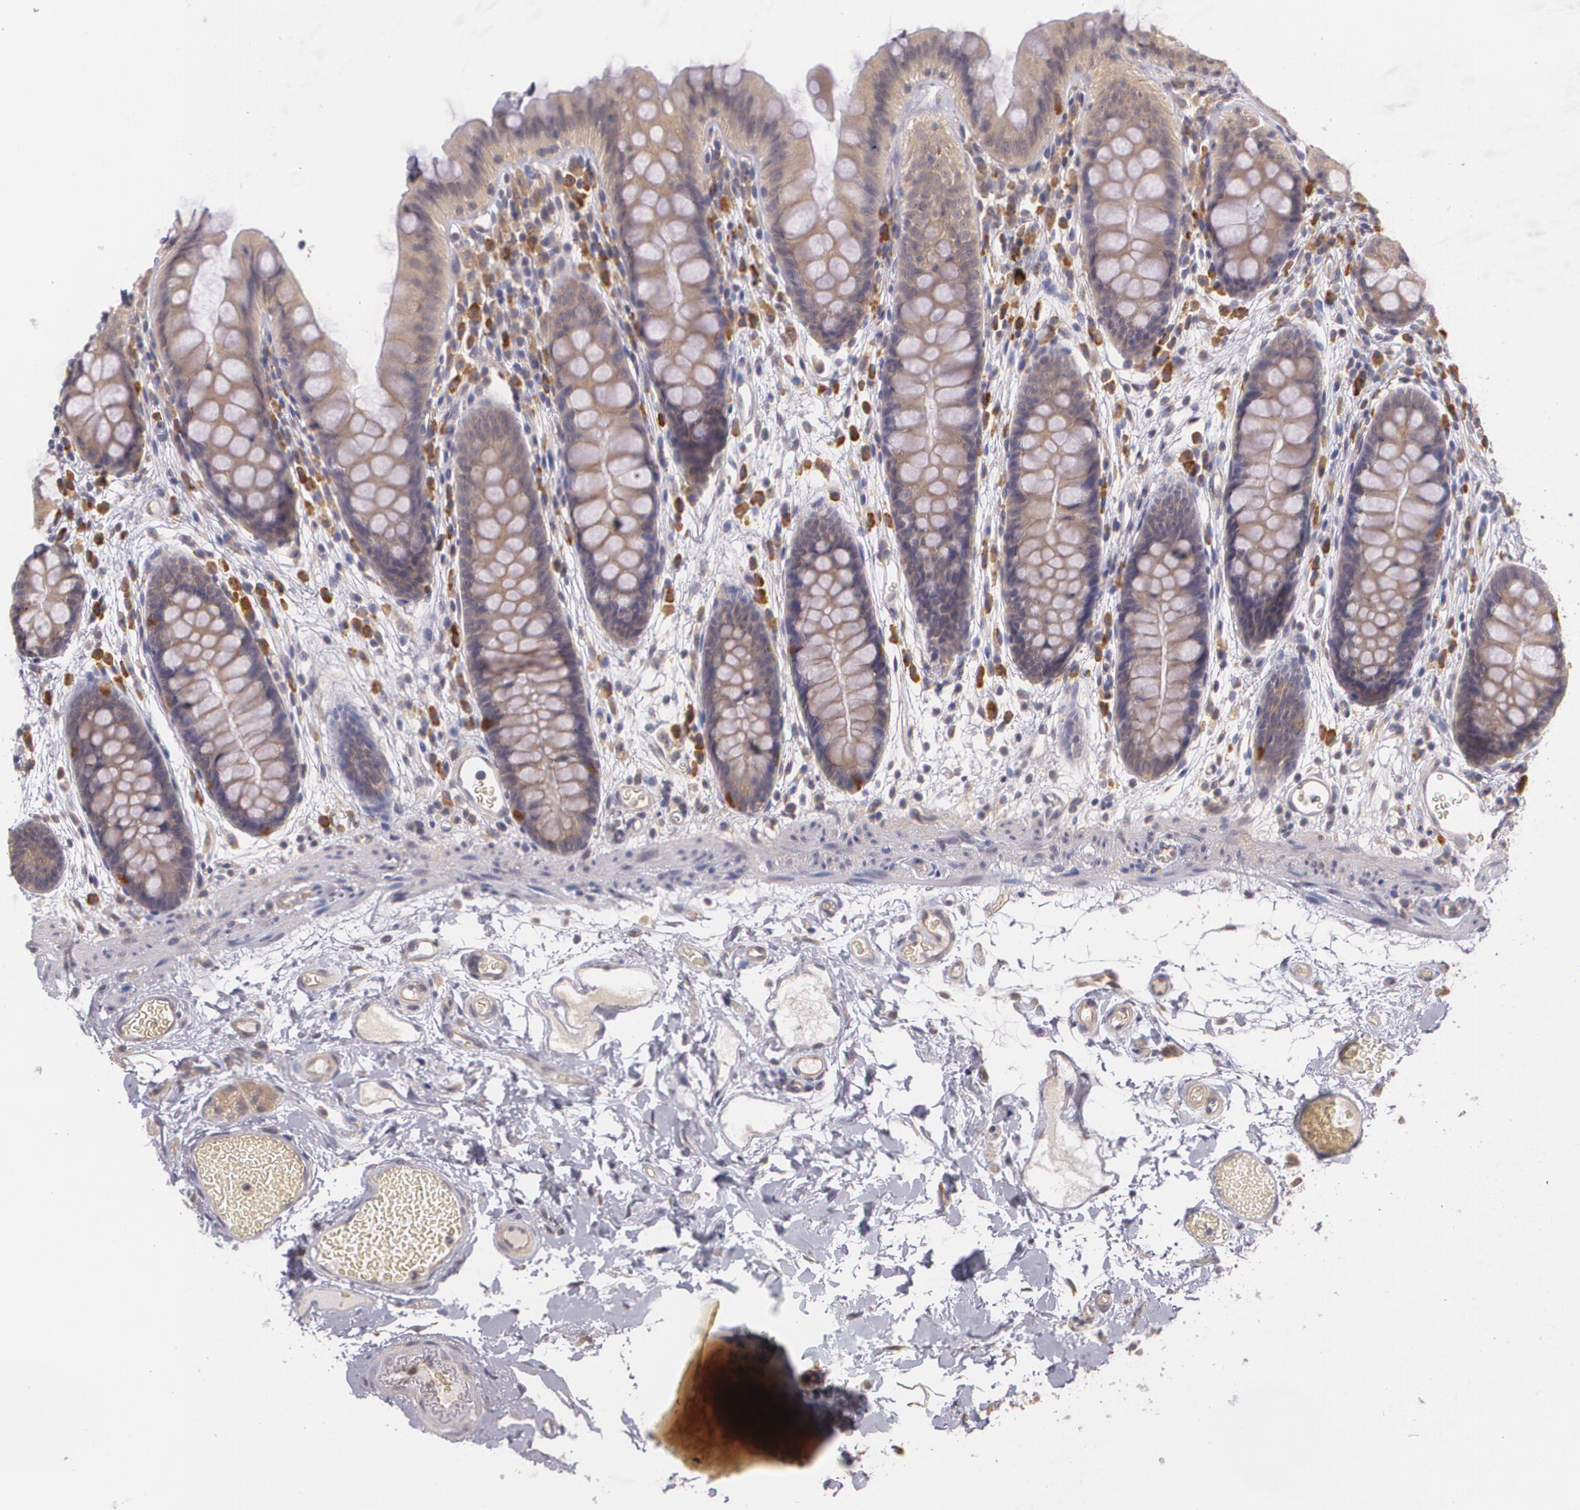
{"staining": {"intensity": "negative", "quantity": "none", "location": "none"}, "tissue": "colon", "cell_type": "Endothelial cells", "image_type": "normal", "snomed": [{"axis": "morphology", "description": "Normal tissue, NOS"}, {"axis": "topography", "description": "Smooth muscle"}, {"axis": "topography", "description": "Colon"}], "caption": "This is an IHC histopathology image of benign colon. There is no staining in endothelial cells.", "gene": "CCL17", "patient": {"sex": "male", "age": 67}}